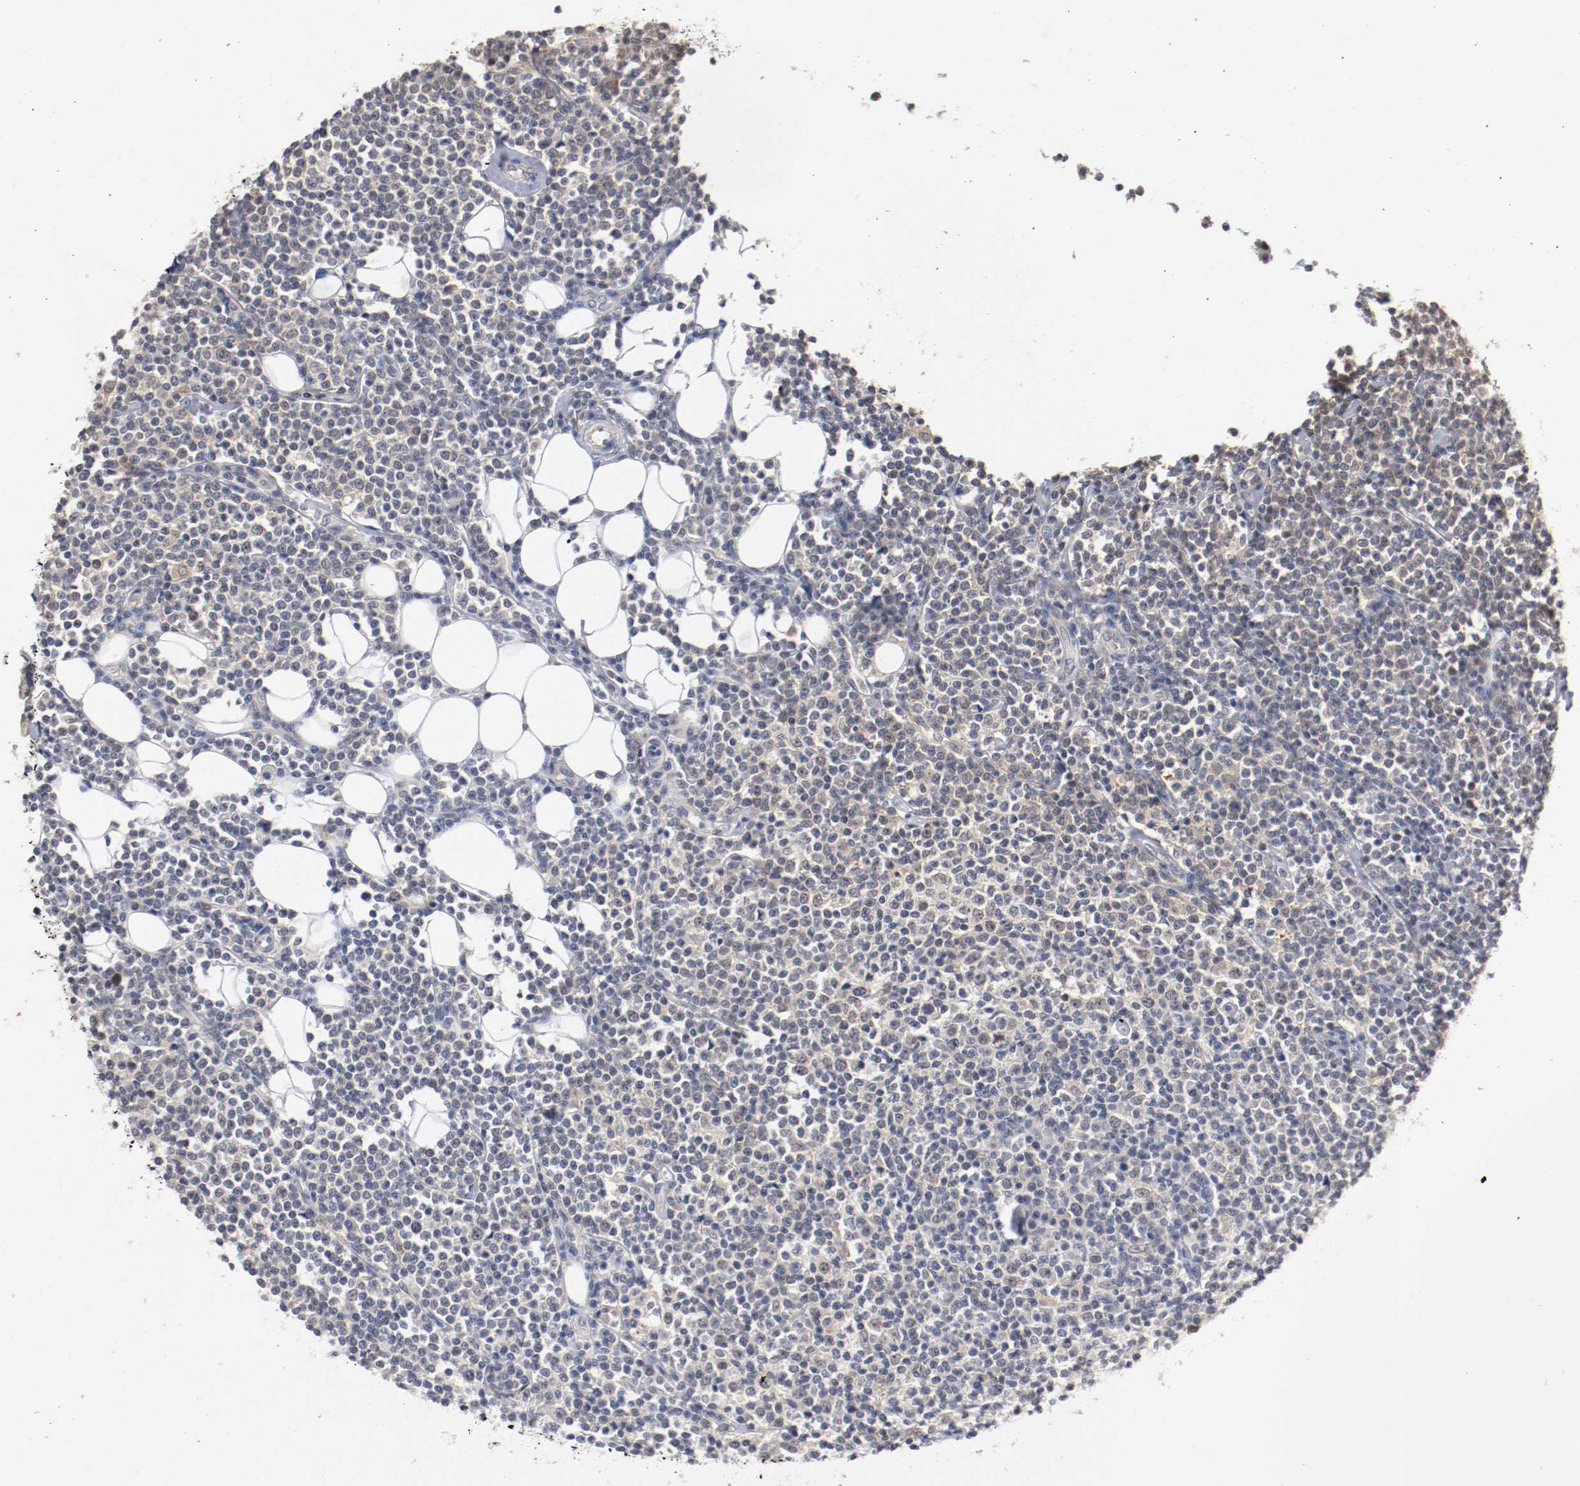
{"staining": {"intensity": "negative", "quantity": "none", "location": "none"}, "tissue": "lymphoma", "cell_type": "Tumor cells", "image_type": "cancer", "snomed": [{"axis": "morphology", "description": "Malignant lymphoma, non-Hodgkin's type, Low grade"}, {"axis": "topography", "description": "Soft tissue"}], "caption": "Protein analysis of low-grade malignant lymphoma, non-Hodgkin's type reveals no significant expression in tumor cells. (DAB (3,3'-diaminobenzidine) immunohistochemistry with hematoxylin counter stain).", "gene": "RBM23", "patient": {"sex": "male", "age": 92}}